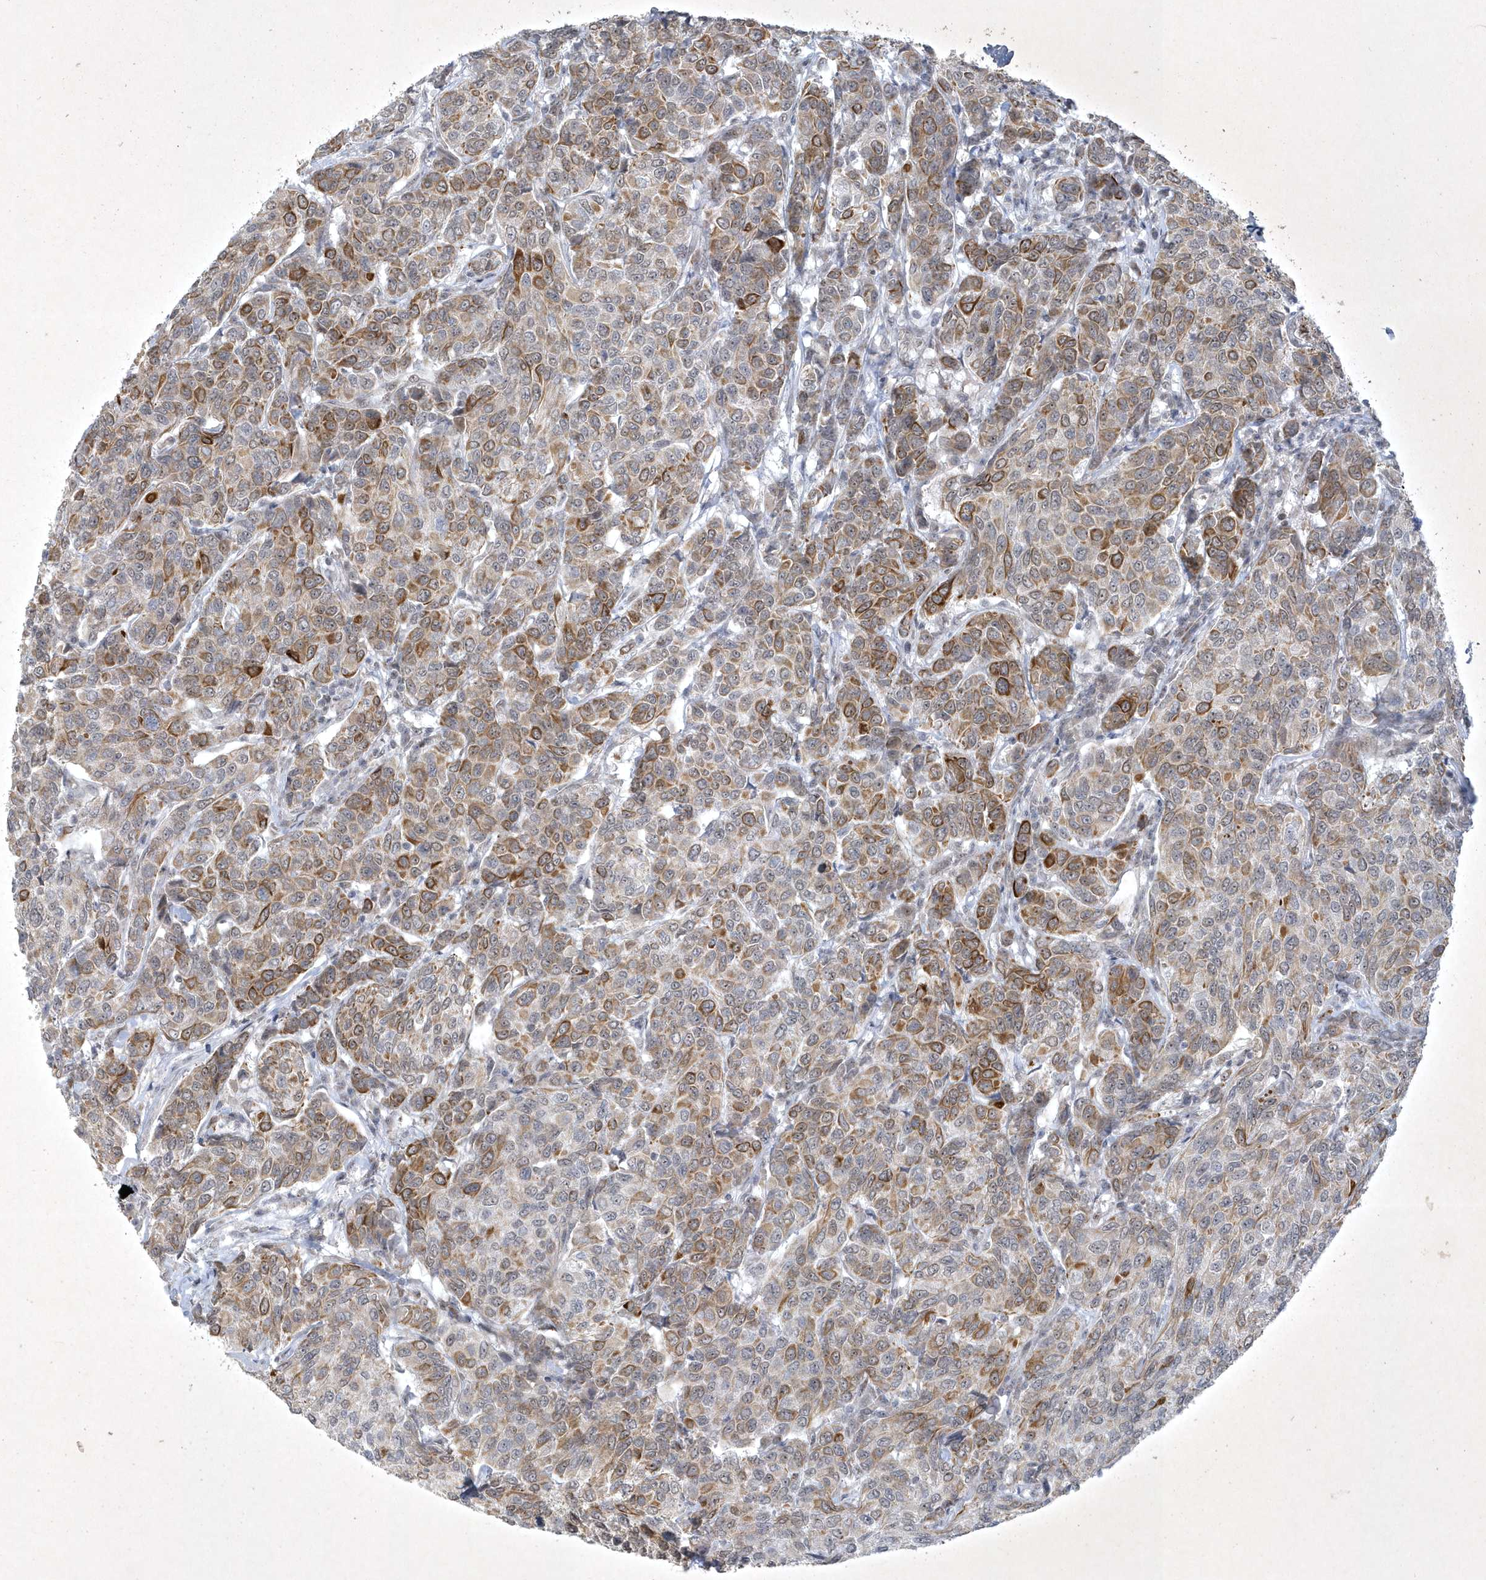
{"staining": {"intensity": "moderate", "quantity": "25%-75%", "location": "cytoplasmic/membranous"}, "tissue": "breast cancer", "cell_type": "Tumor cells", "image_type": "cancer", "snomed": [{"axis": "morphology", "description": "Duct carcinoma"}, {"axis": "topography", "description": "Breast"}], "caption": "Protein staining reveals moderate cytoplasmic/membranous staining in approximately 25%-75% of tumor cells in breast cancer.", "gene": "ZBTB9", "patient": {"sex": "female", "age": 55}}